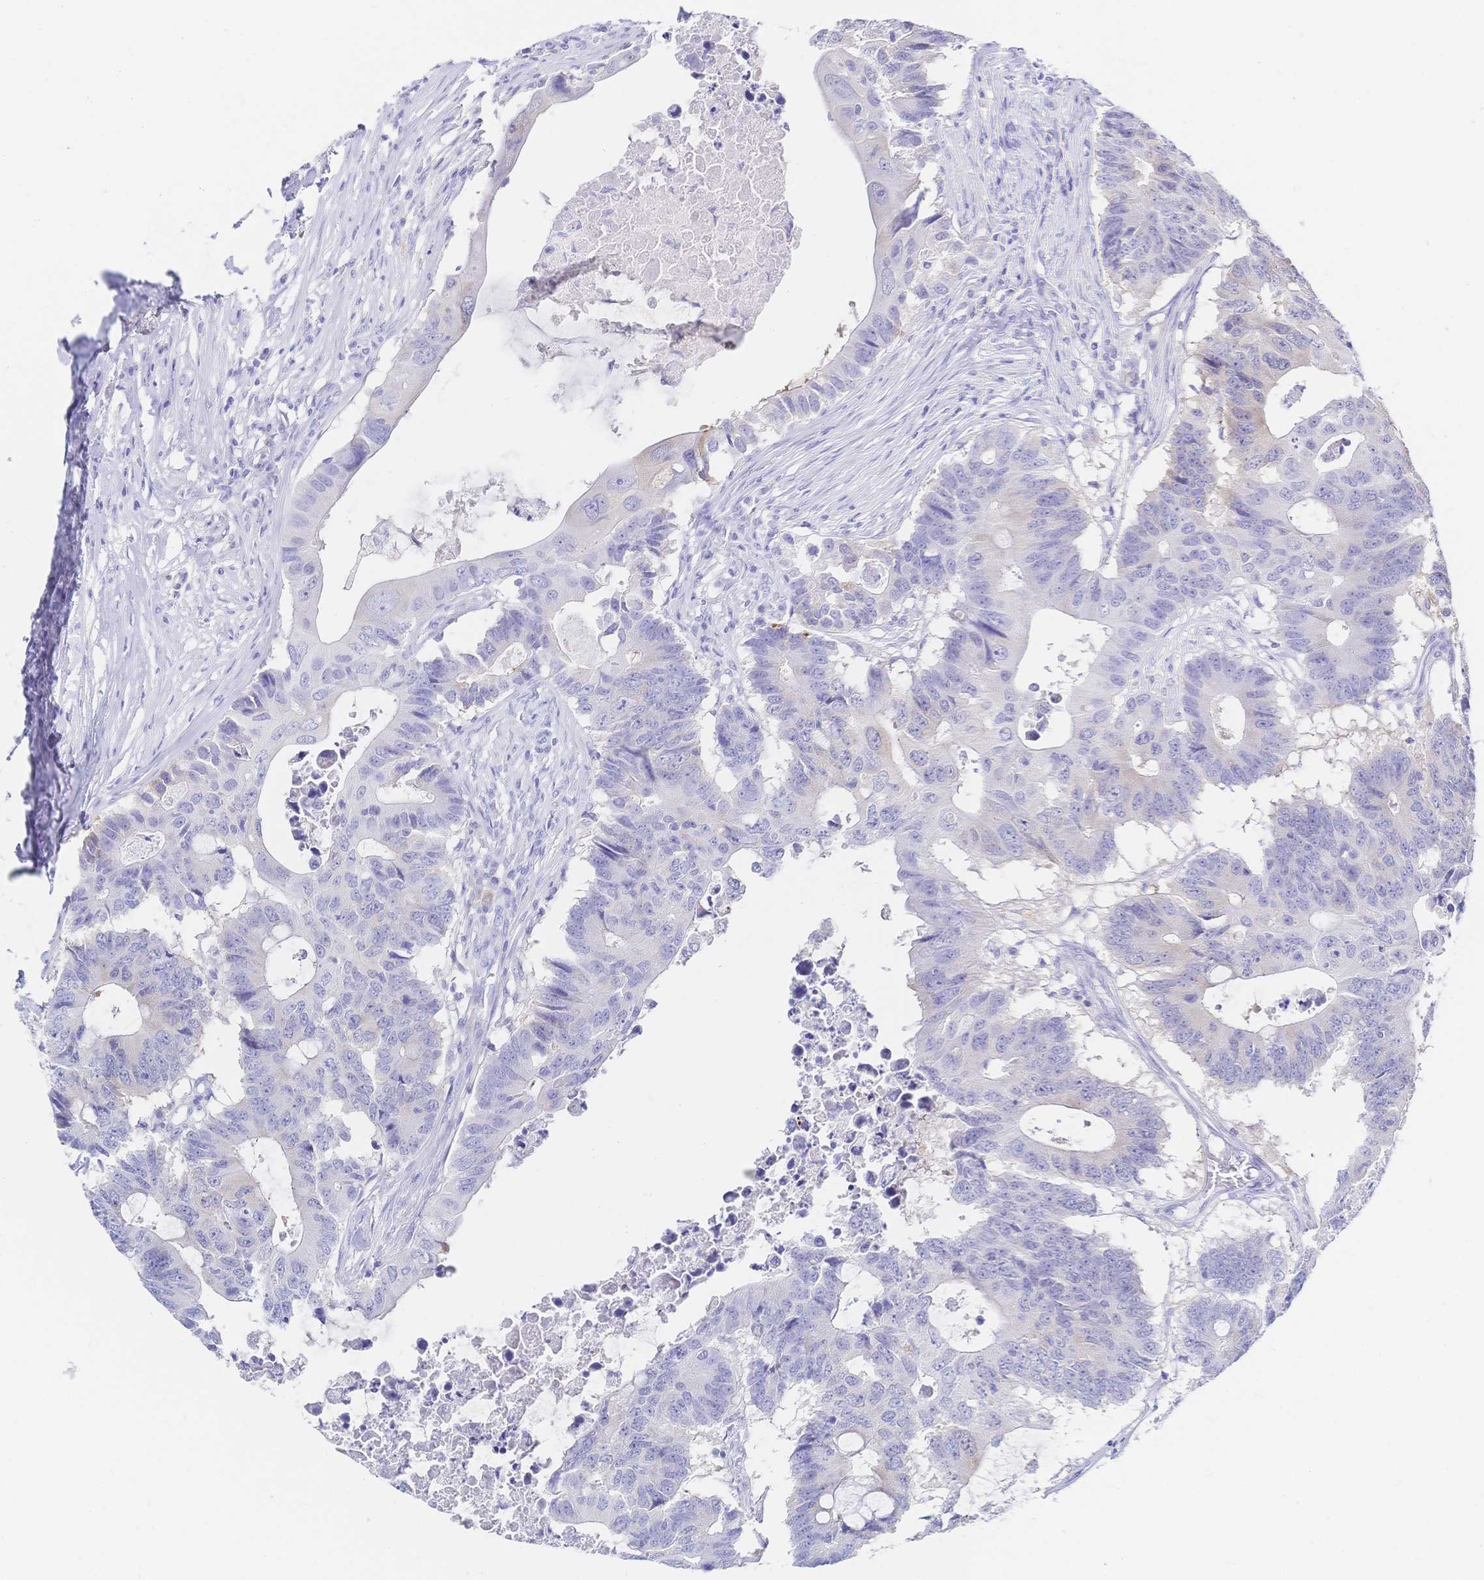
{"staining": {"intensity": "moderate", "quantity": "<25%", "location": "cytoplasmic/membranous"}, "tissue": "colorectal cancer", "cell_type": "Tumor cells", "image_type": "cancer", "snomed": [{"axis": "morphology", "description": "Adenocarcinoma, NOS"}, {"axis": "topography", "description": "Colon"}], "caption": "High-power microscopy captured an IHC photomicrograph of colorectal cancer, revealing moderate cytoplasmic/membranous positivity in about <25% of tumor cells.", "gene": "RRM1", "patient": {"sex": "male", "age": 71}}